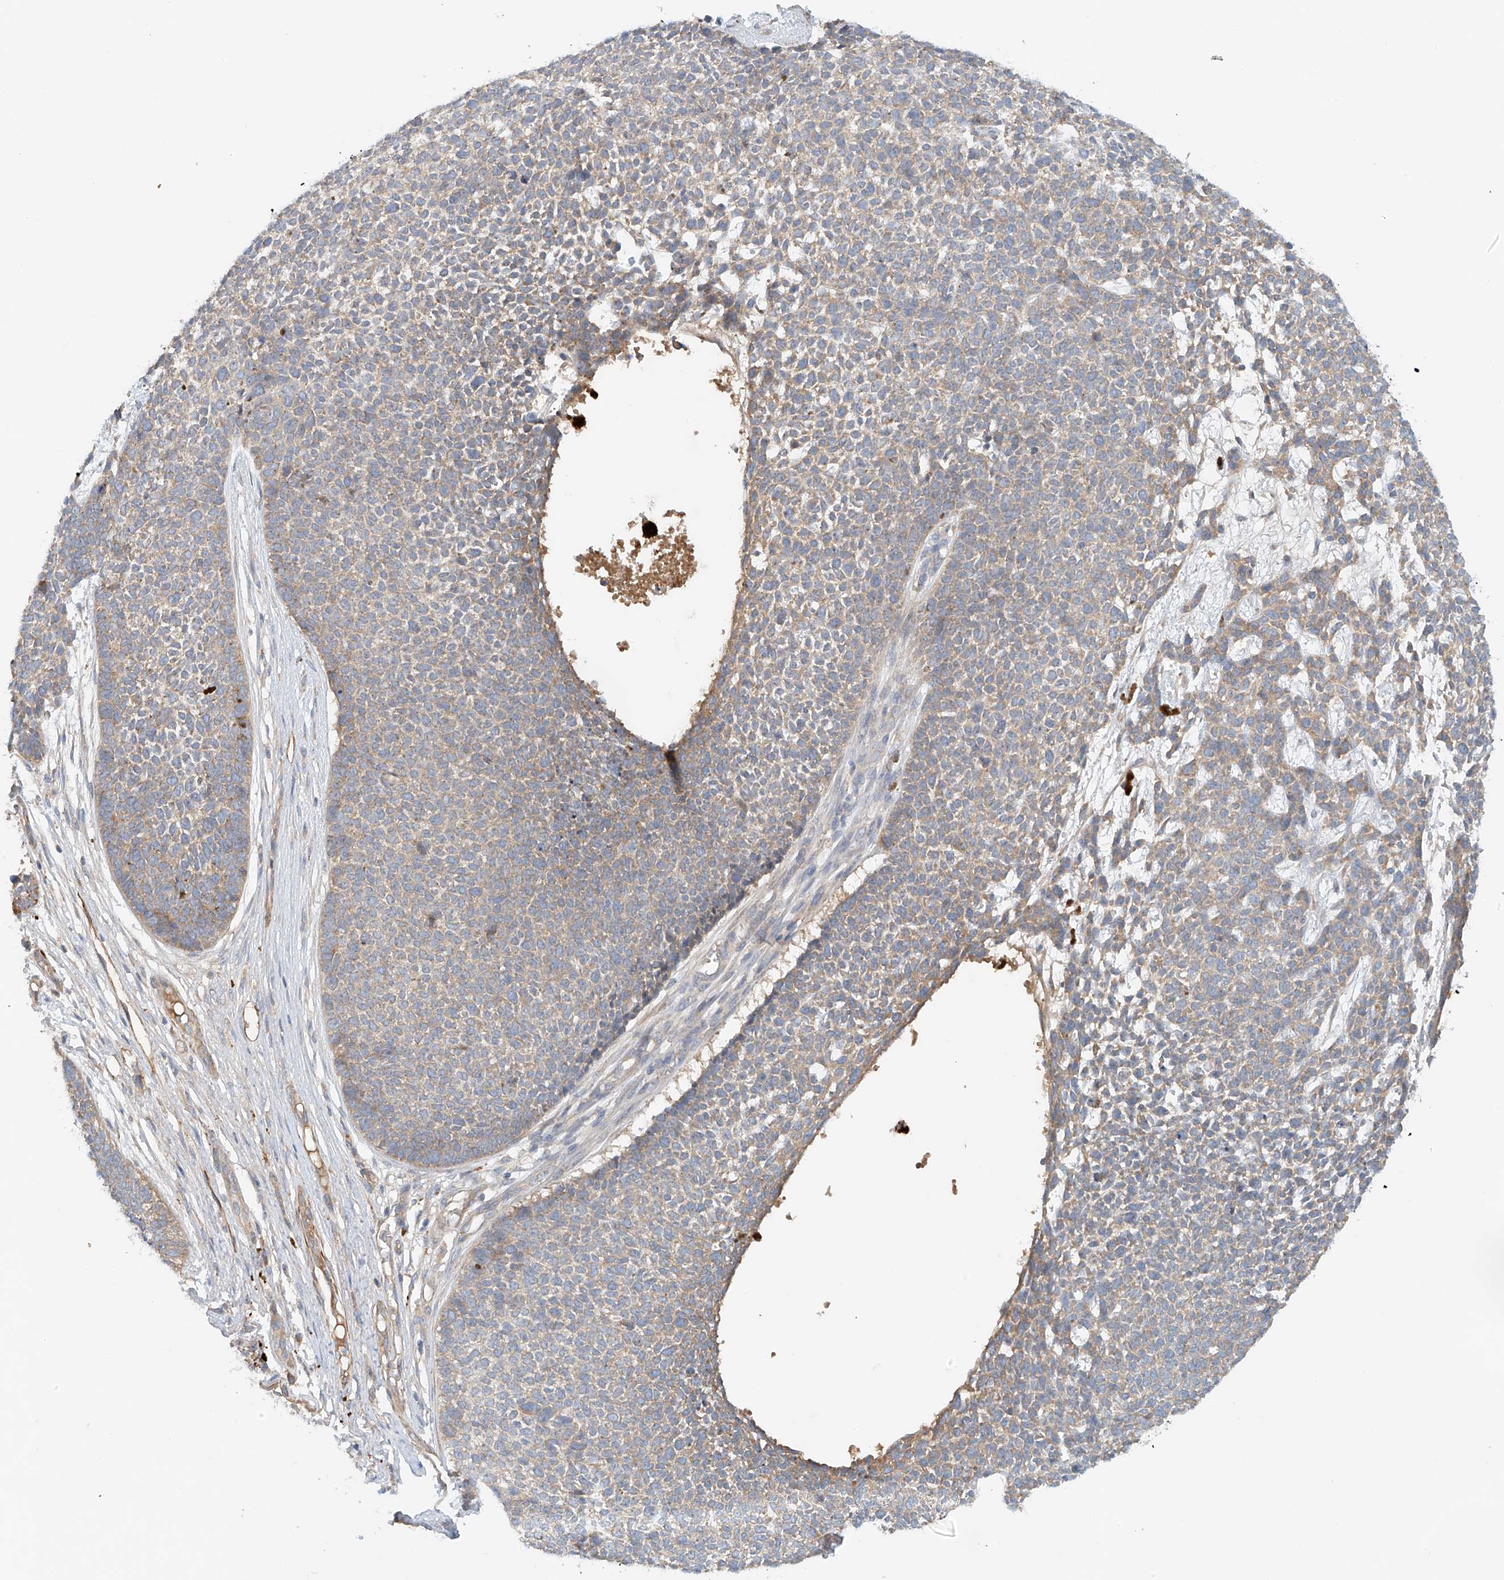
{"staining": {"intensity": "weak", "quantity": ">75%", "location": "cytoplasmic/membranous"}, "tissue": "skin cancer", "cell_type": "Tumor cells", "image_type": "cancer", "snomed": [{"axis": "morphology", "description": "Basal cell carcinoma"}, {"axis": "topography", "description": "Skin"}], "caption": "This image demonstrates skin cancer stained with immunohistochemistry to label a protein in brown. The cytoplasmic/membranous of tumor cells show weak positivity for the protein. Nuclei are counter-stained blue.", "gene": "LYRM9", "patient": {"sex": "female", "age": 84}}